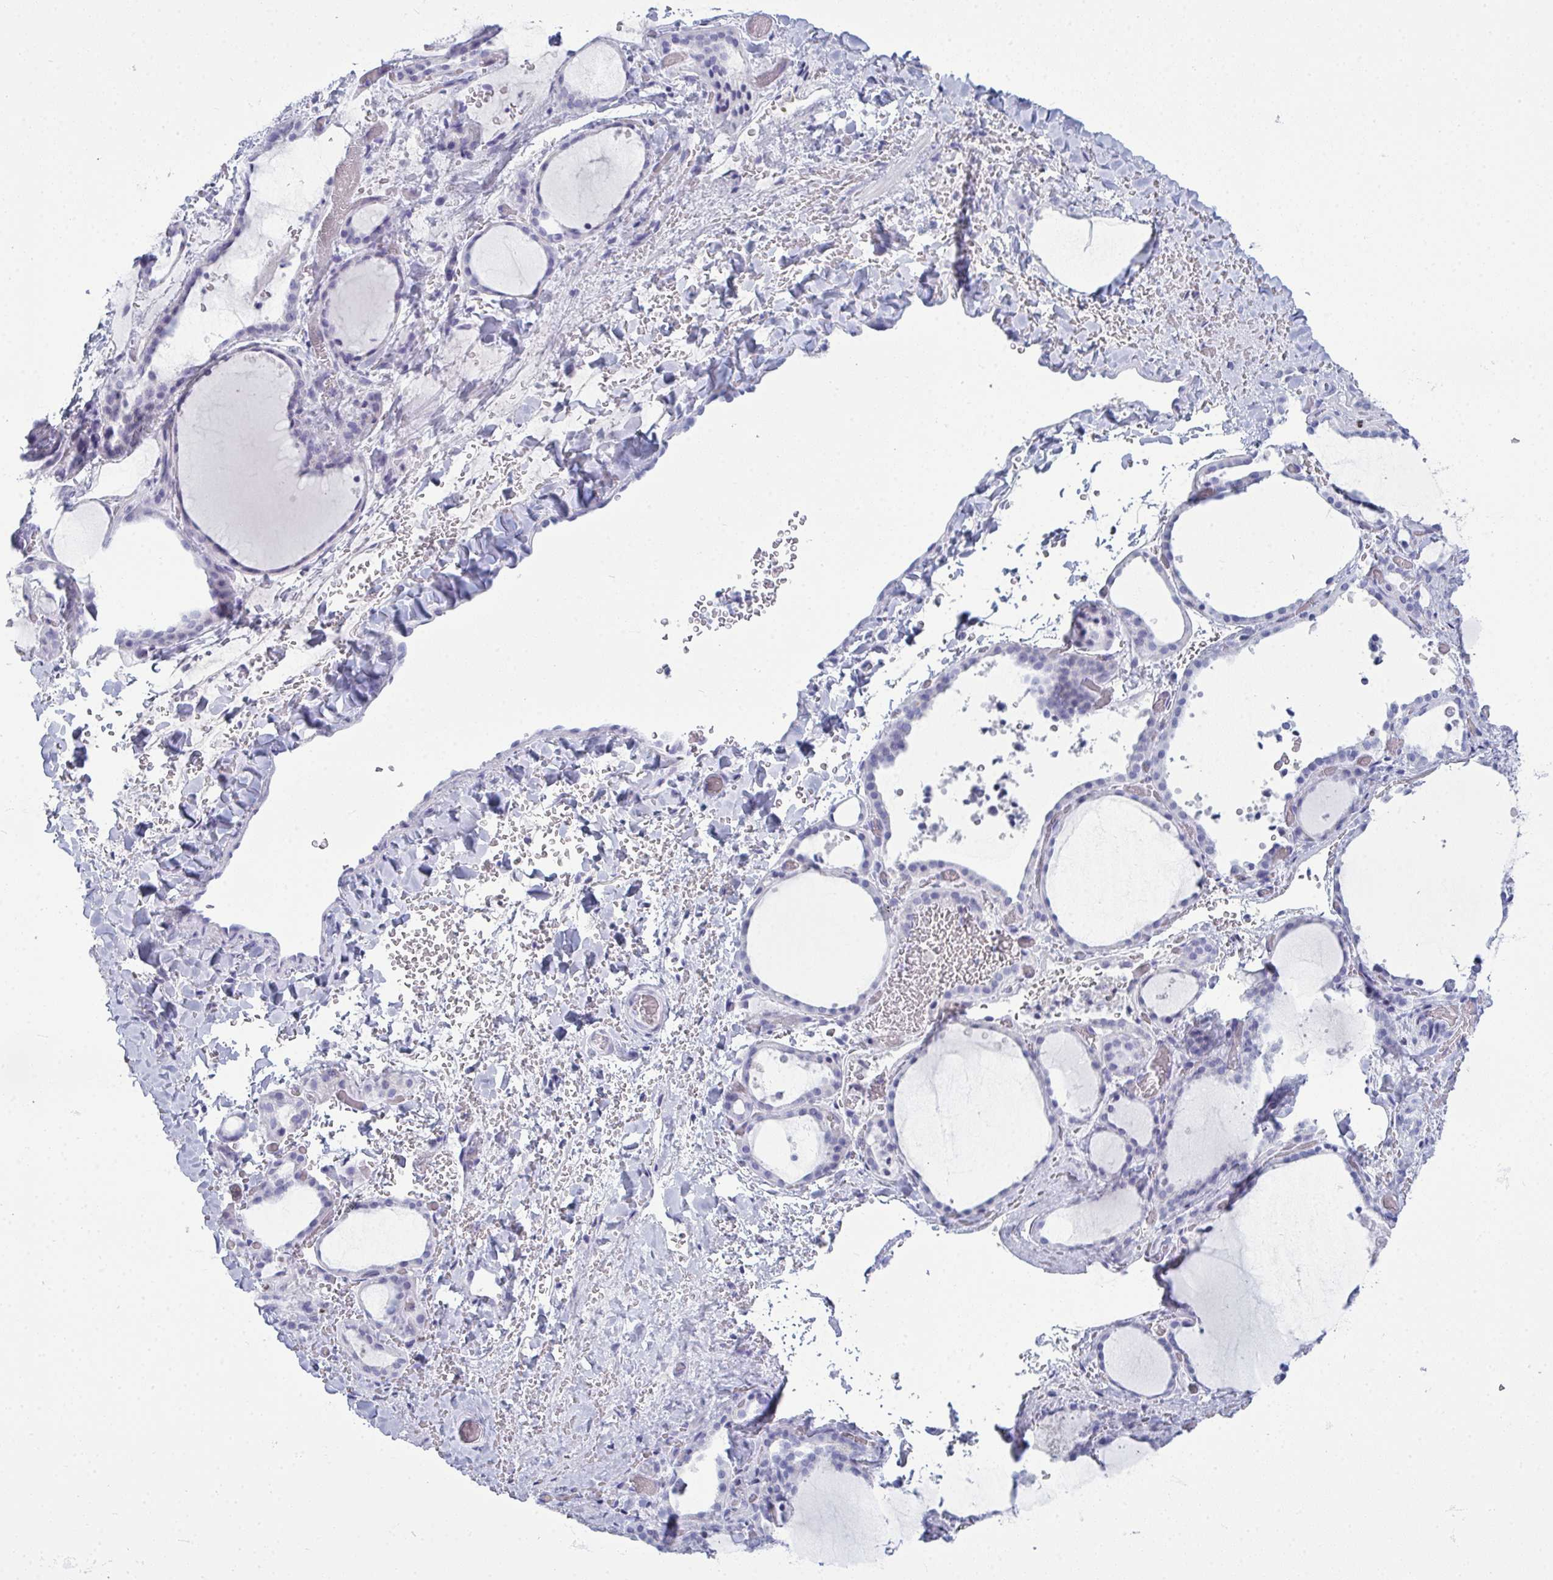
{"staining": {"intensity": "negative", "quantity": "none", "location": "none"}, "tissue": "thyroid gland", "cell_type": "Glandular cells", "image_type": "normal", "snomed": [{"axis": "morphology", "description": "Normal tissue, NOS"}, {"axis": "topography", "description": "Thyroid gland"}], "caption": "IHC image of benign thyroid gland: thyroid gland stained with DAB (3,3'-diaminobenzidine) exhibits no significant protein staining in glandular cells.", "gene": "SERPINB10", "patient": {"sex": "female", "age": 36}}